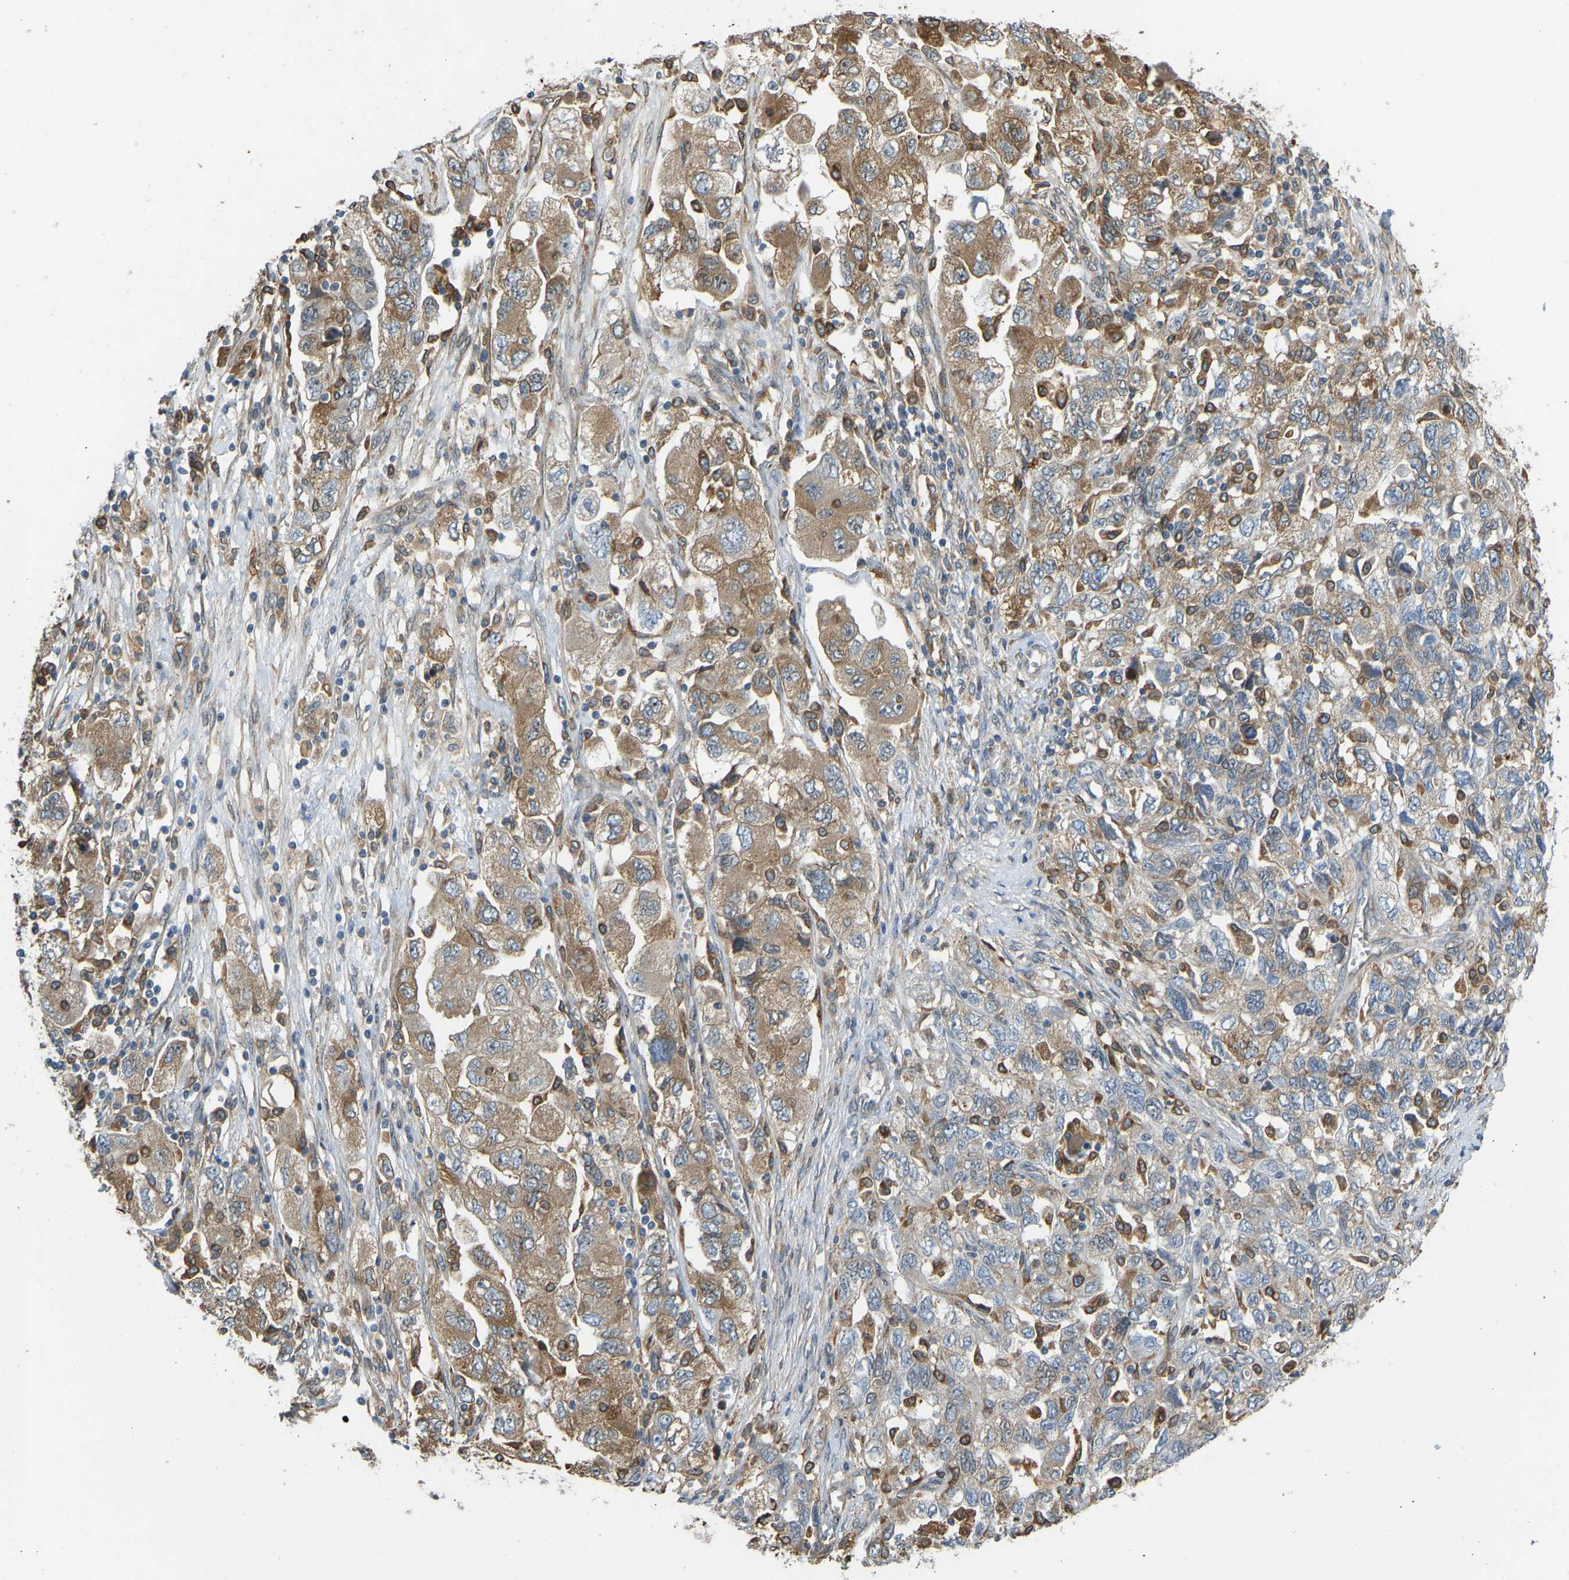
{"staining": {"intensity": "moderate", "quantity": ">75%", "location": "cytoplasmic/membranous"}, "tissue": "ovarian cancer", "cell_type": "Tumor cells", "image_type": "cancer", "snomed": [{"axis": "morphology", "description": "Carcinoma, NOS"}, {"axis": "morphology", "description": "Cystadenocarcinoma, serous, NOS"}, {"axis": "topography", "description": "Ovary"}], "caption": "Serous cystadenocarcinoma (ovarian) stained with a brown dye reveals moderate cytoplasmic/membranous positive expression in about >75% of tumor cells.", "gene": "OS9", "patient": {"sex": "female", "age": 69}}